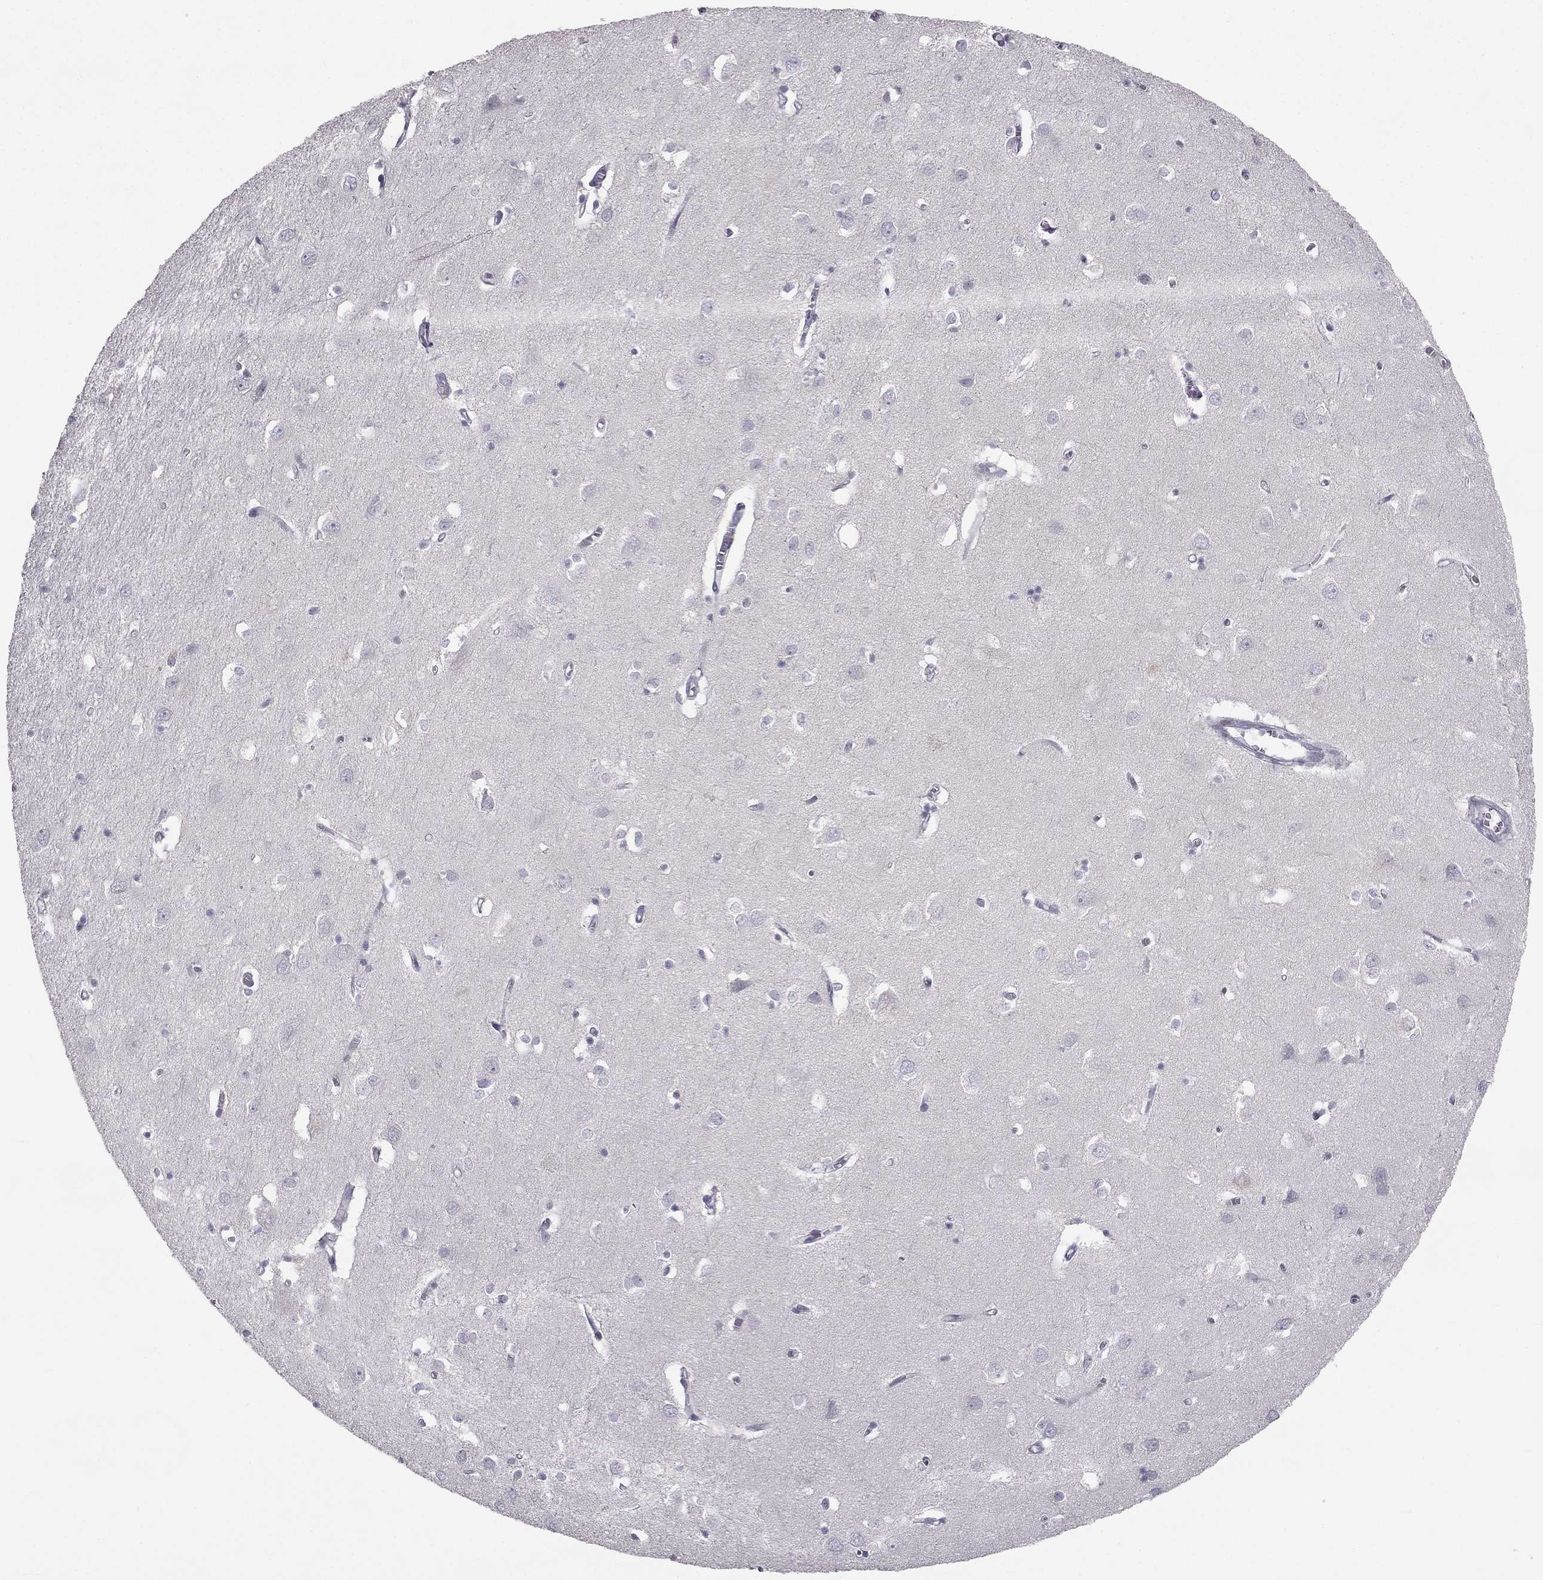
{"staining": {"intensity": "negative", "quantity": "none", "location": "none"}, "tissue": "cerebral cortex", "cell_type": "Endothelial cells", "image_type": "normal", "snomed": [{"axis": "morphology", "description": "Normal tissue, NOS"}, {"axis": "topography", "description": "Cerebral cortex"}], "caption": "High power microscopy histopathology image of an immunohistochemistry (IHC) photomicrograph of normal cerebral cortex, revealing no significant expression in endothelial cells.", "gene": "C5orf49", "patient": {"sex": "male", "age": 70}}